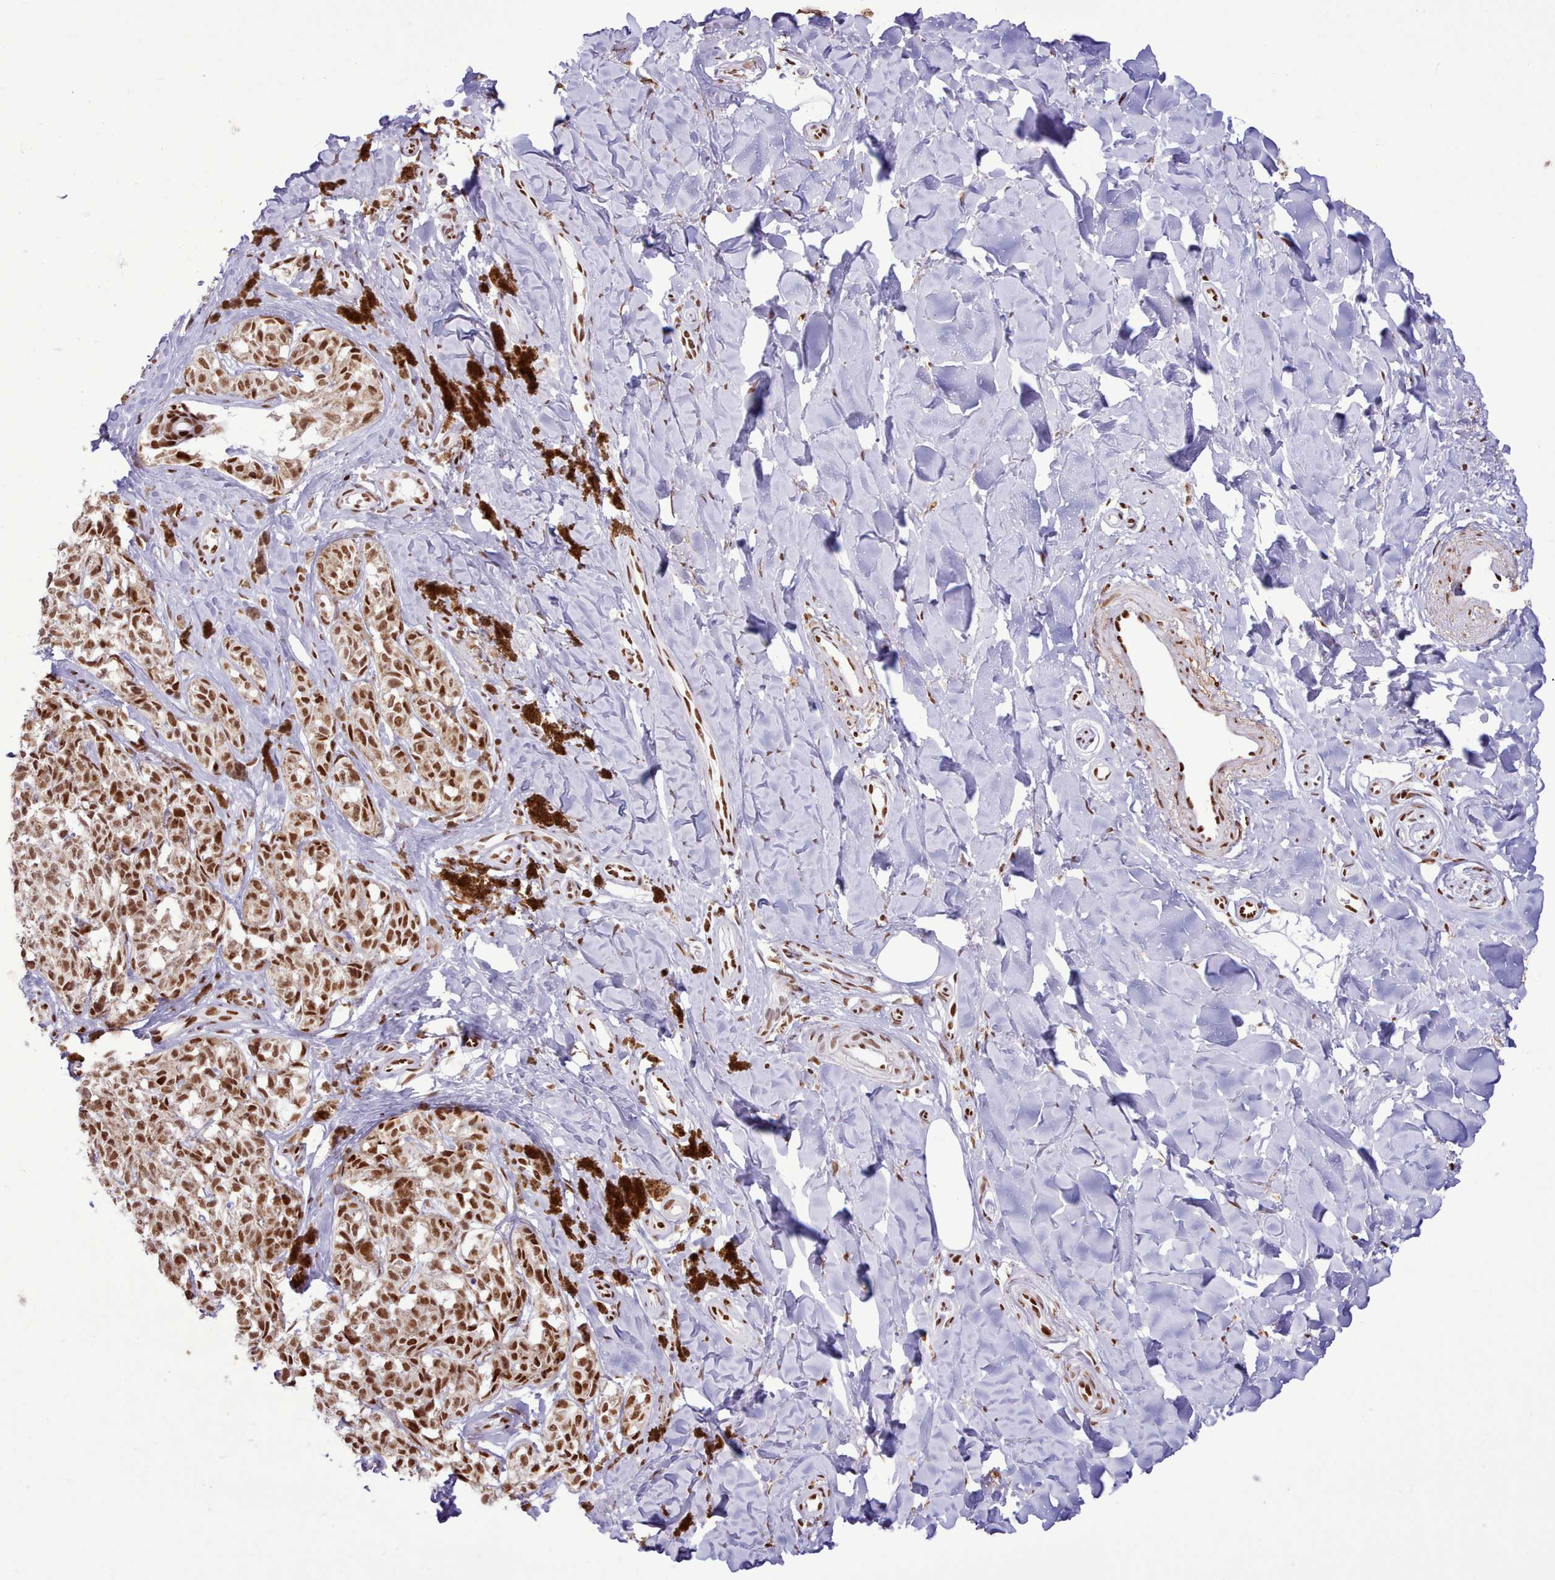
{"staining": {"intensity": "moderate", "quantity": ">75%", "location": "nuclear"}, "tissue": "melanoma", "cell_type": "Tumor cells", "image_type": "cancer", "snomed": [{"axis": "morphology", "description": "Malignant melanoma, NOS"}, {"axis": "topography", "description": "Skin"}], "caption": "Protein staining by immunohistochemistry (IHC) shows moderate nuclear expression in approximately >75% of tumor cells in melanoma. (brown staining indicates protein expression, while blue staining denotes nuclei).", "gene": "TAF15", "patient": {"sex": "female", "age": 65}}